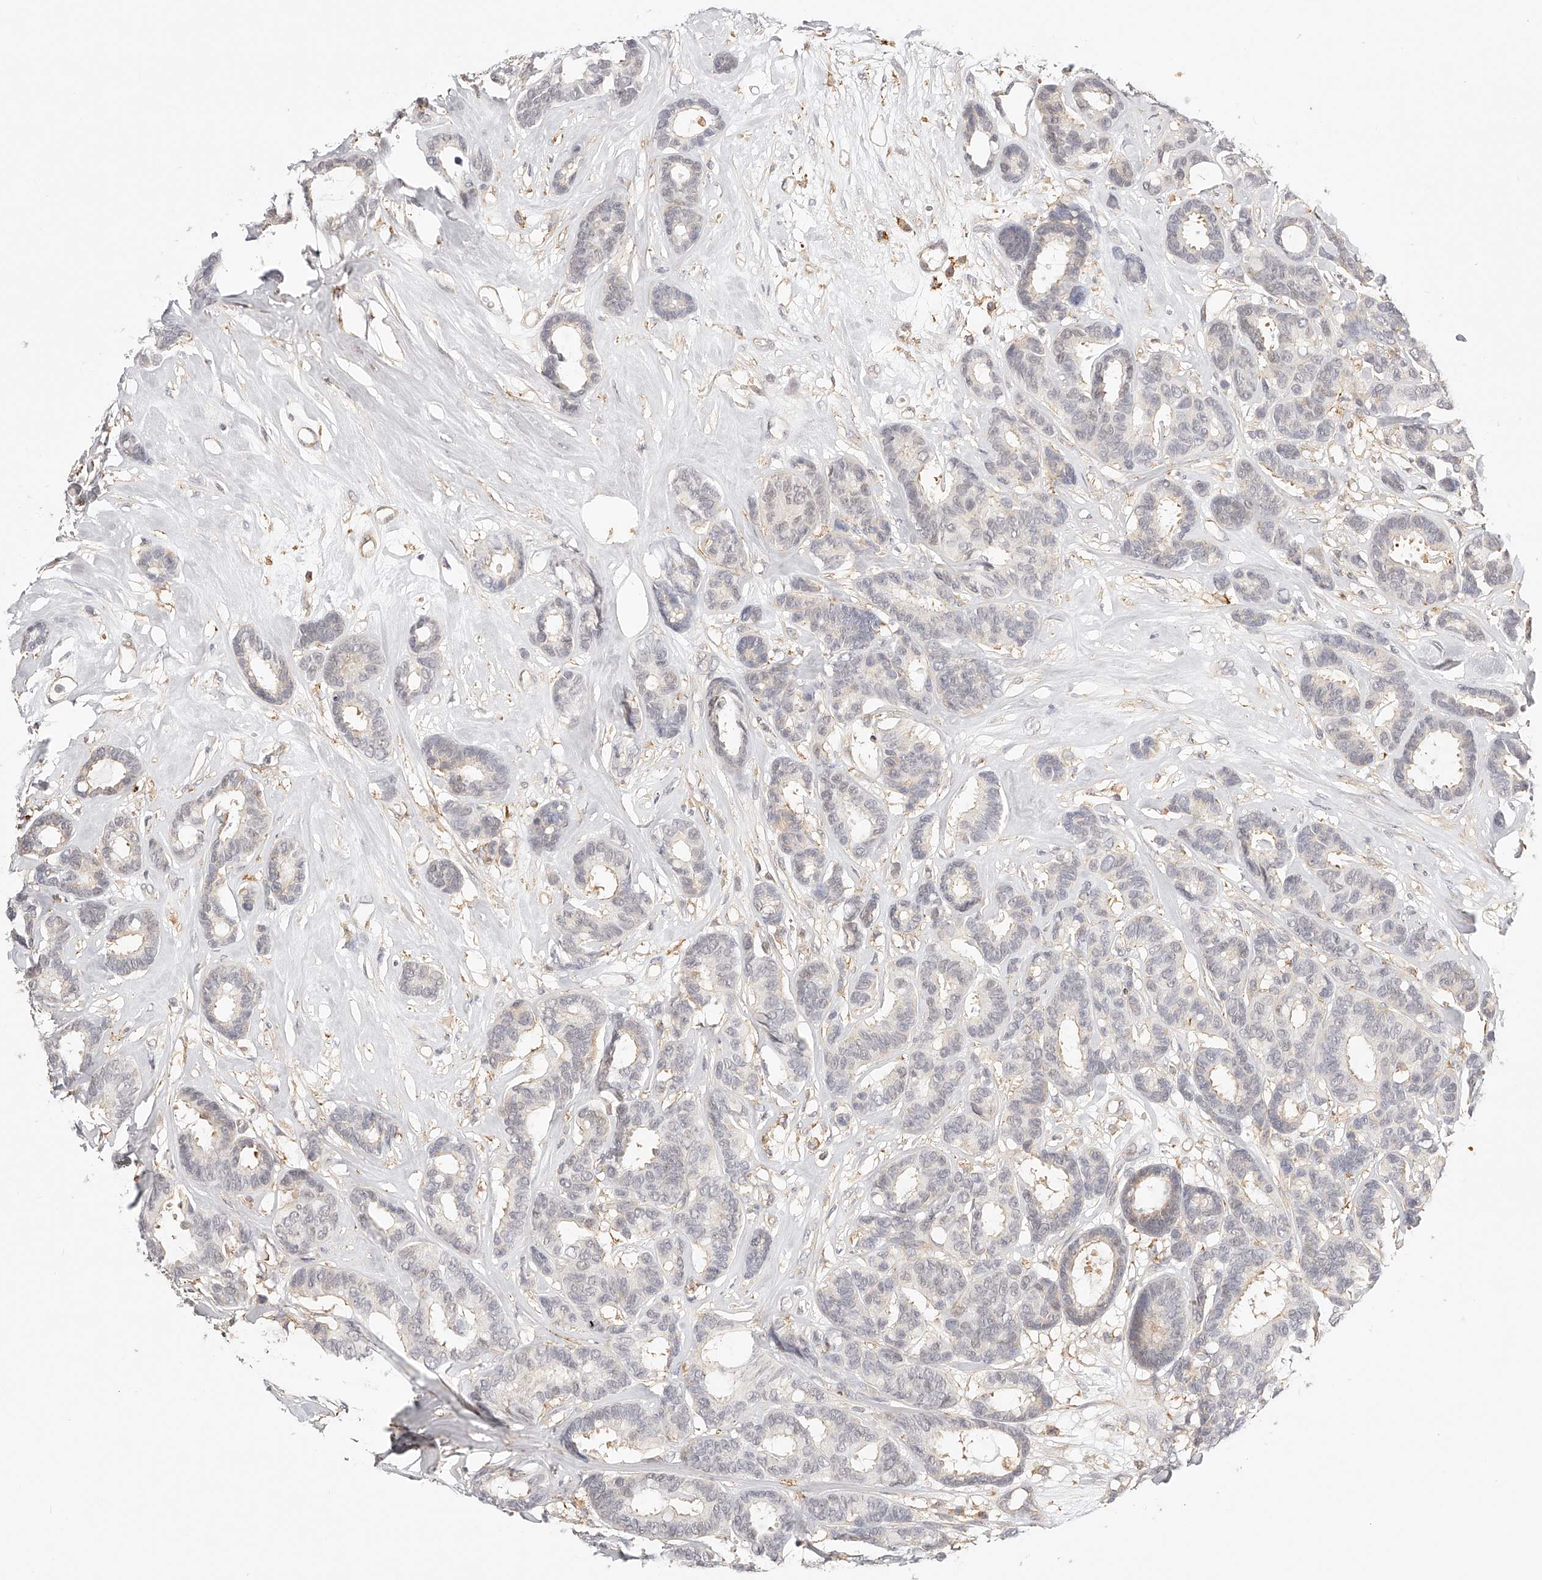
{"staining": {"intensity": "negative", "quantity": "none", "location": "none"}, "tissue": "breast cancer", "cell_type": "Tumor cells", "image_type": "cancer", "snomed": [{"axis": "morphology", "description": "Duct carcinoma"}, {"axis": "topography", "description": "Breast"}], "caption": "Histopathology image shows no significant protein staining in tumor cells of breast cancer (intraductal carcinoma). (Brightfield microscopy of DAB (3,3'-diaminobenzidine) IHC at high magnification).", "gene": "SYNC", "patient": {"sex": "female", "age": 87}}